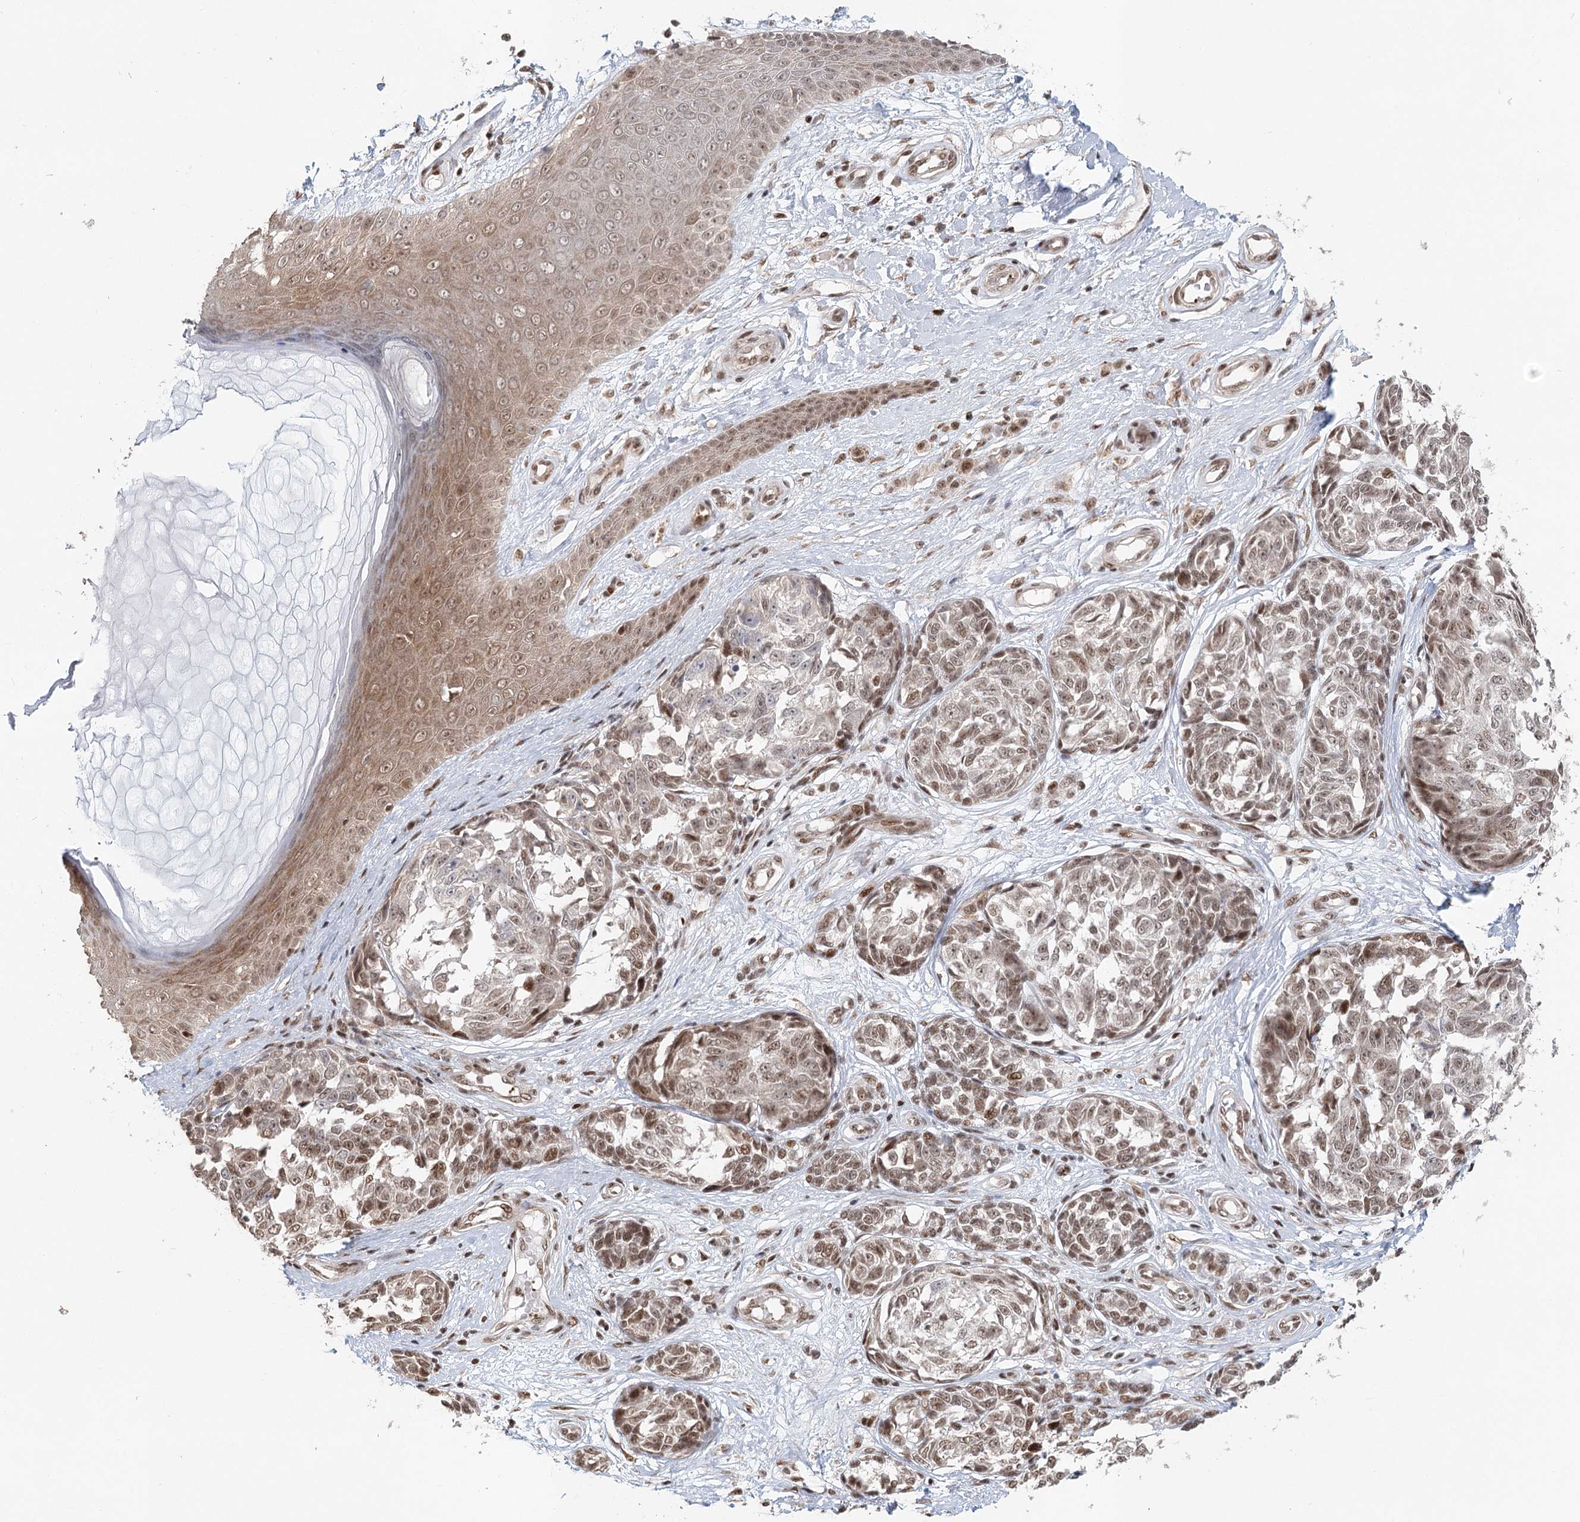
{"staining": {"intensity": "moderate", "quantity": ">75%", "location": "nuclear"}, "tissue": "melanoma", "cell_type": "Tumor cells", "image_type": "cancer", "snomed": [{"axis": "morphology", "description": "Malignant melanoma, NOS"}, {"axis": "topography", "description": "Skin"}], "caption": "A brown stain highlights moderate nuclear staining of a protein in human melanoma tumor cells. Nuclei are stained in blue.", "gene": "BNIP5", "patient": {"sex": "female", "age": 64}}